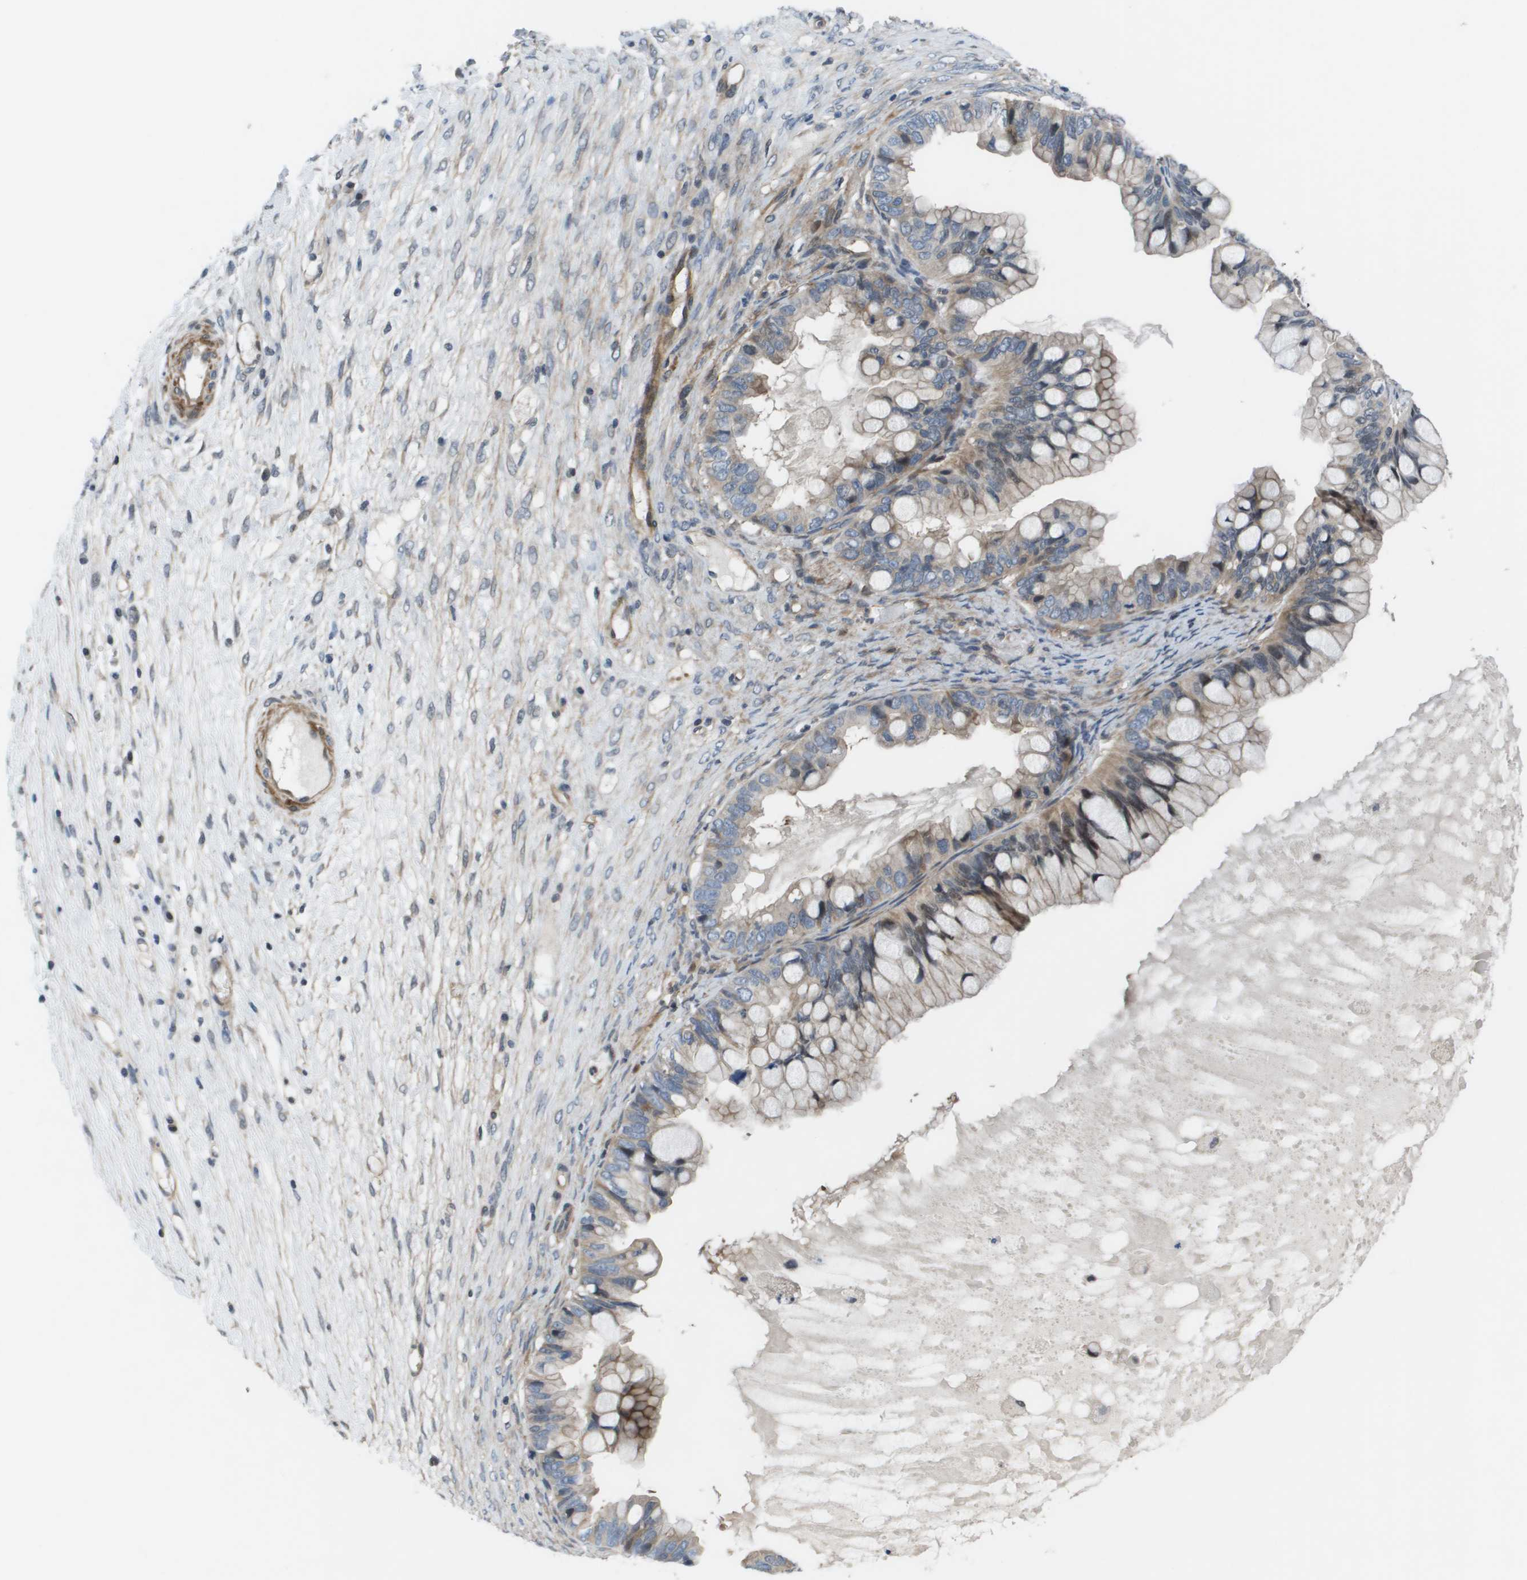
{"staining": {"intensity": "weak", "quantity": "<25%", "location": "cytoplasmic/membranous"}, "tissue": "ovarian cancer", "cell_type": "Tumor cells", "image_type": "cancer", "snomed": [{"axis": "morphology", "description": "Cystadenocarcinoma, mucinous, NOS"}, {"axis": "topography", "description": "Ovary"}], "caption": "Tumor cells are negative for brown protein staining in ovarian mucinous cystadenocarcinoma.", "gene": "ENPP5", "patient": {"sex": "female", "age": 80}}